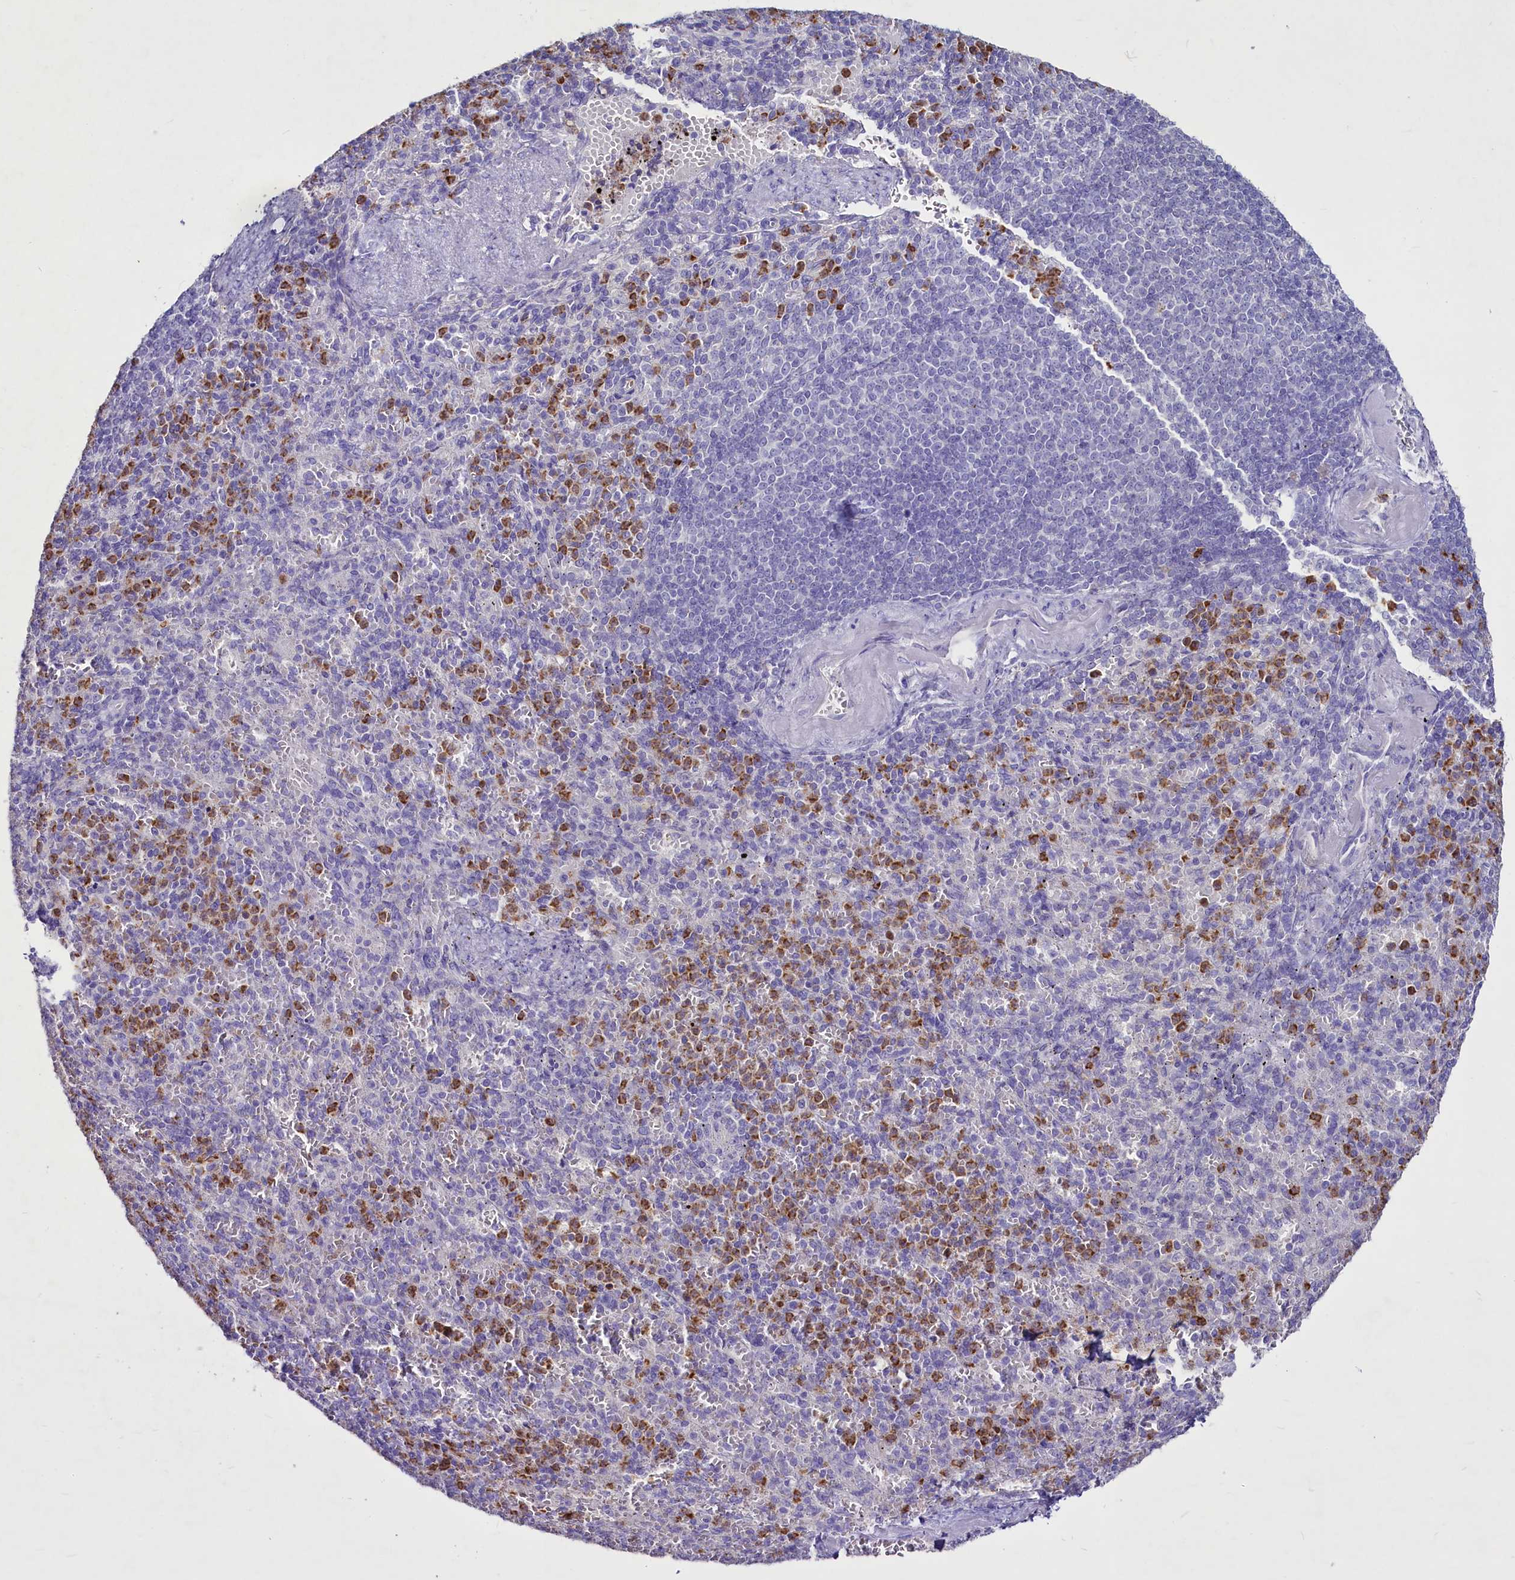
{"staining": {"intensity": "moderate", "quantity": "25%-75%", "location": "cytoplasmic/membranous"}, "tissue": "spleen", "cell_type": "Cells in red pulp", "image_type": "normal", "snomed": [{"axis": "morphology", "description": "Normal tissue, NOS"}, {"axis": "topography", "description": "Spleen"}], "caption": "Brown immunohistochemical staining in normal human spleen demonstrates moderate cytoplasmic/membranous positivity in approximately 25%-75% of cells in red pulp. (IHC, brightfield microscopy, high magnification).", "gene": "FAM209B", "patient": {"sex": "female", "age": 74}}